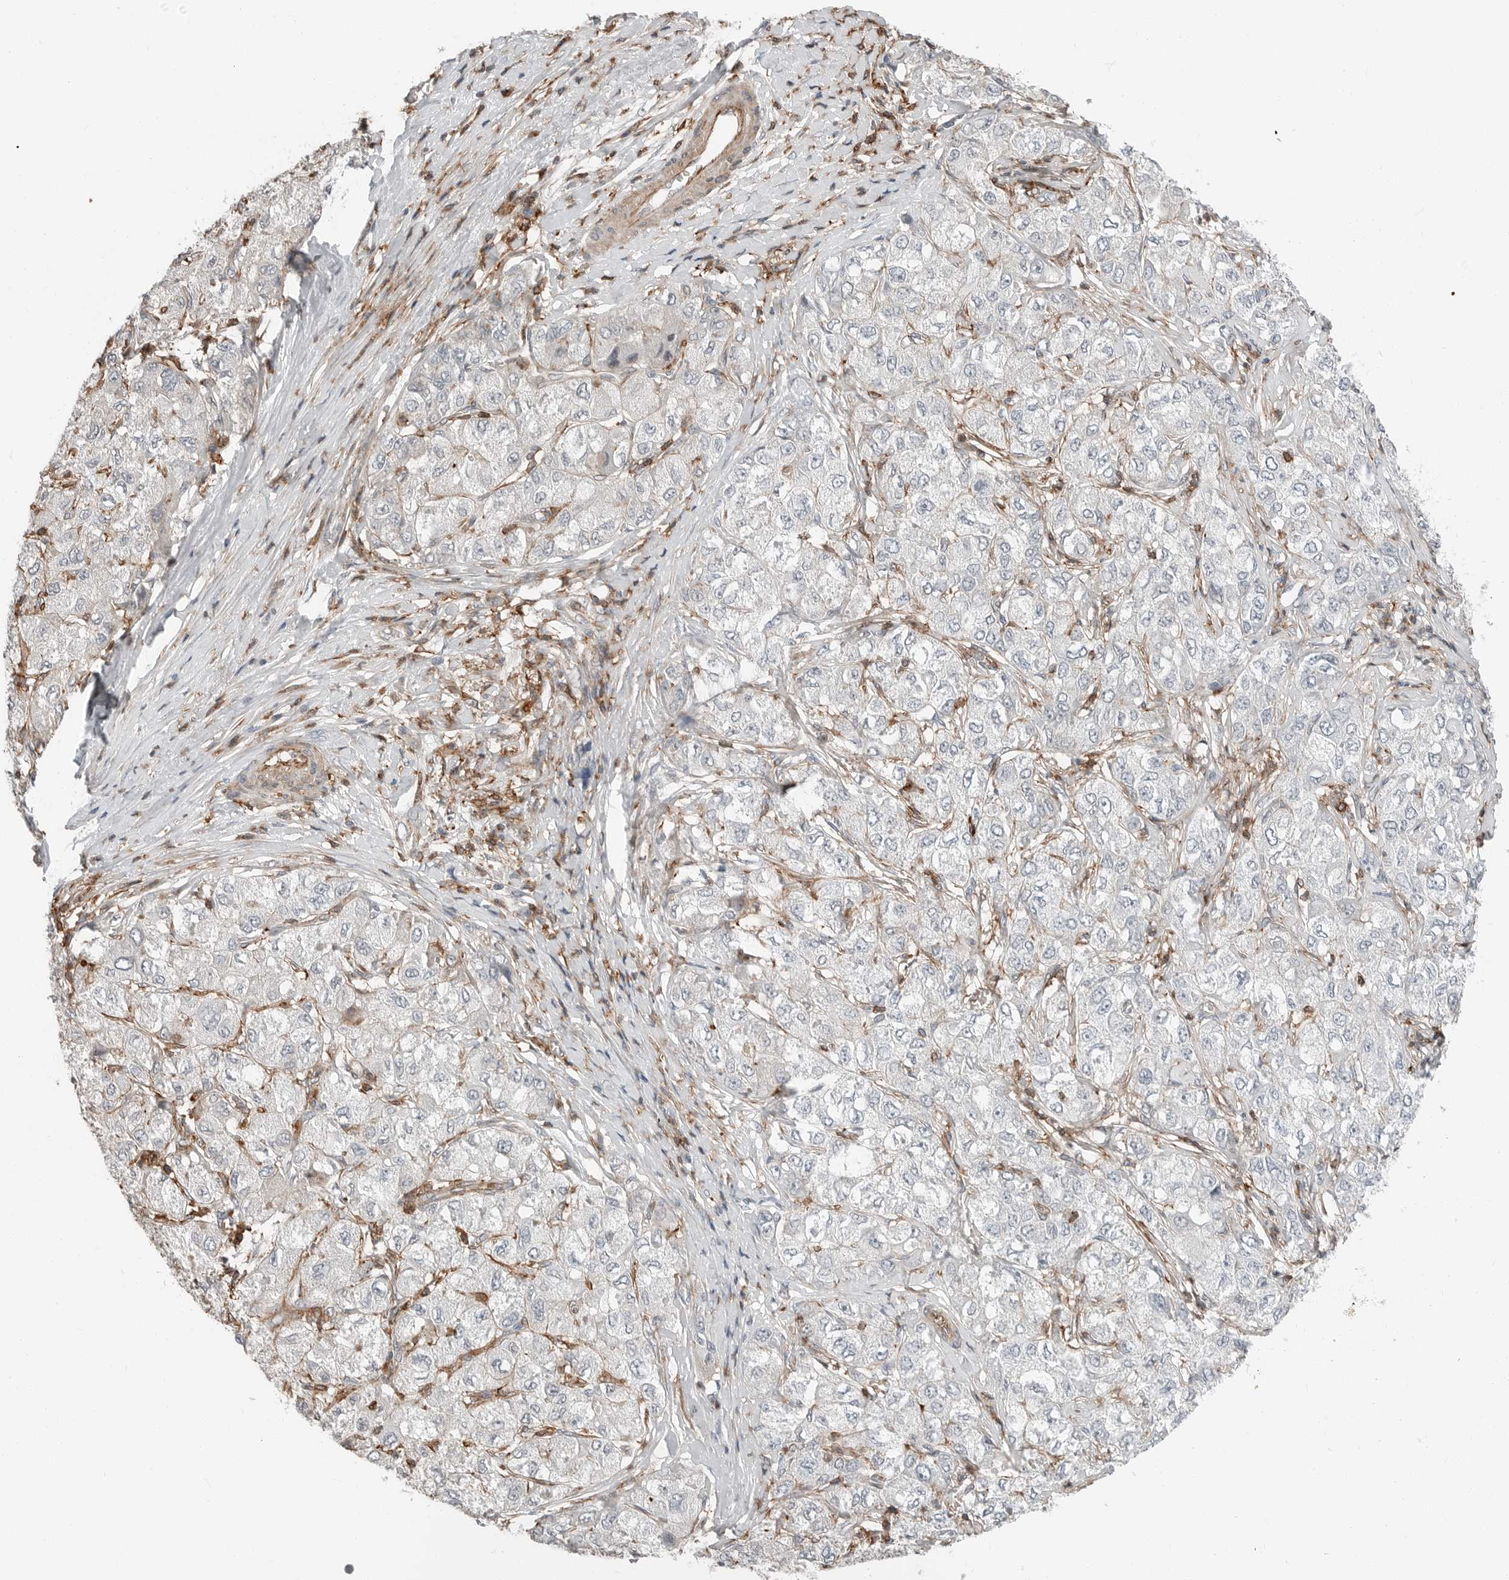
{"staining": {"intensity": "moderate", "quantity": "<25%", "location": "cytoplasmic/membranous"}, "tissue": "liver cancer", "cell_type": "Tumor cells", "image_type": "cancer", "snomed": [{"axis": "morphology", "description": "Carcinoma, Hepatocellular, NOS"}, {"axis": "topography", "description": "Liver"}], "caption": "IHC photomicrograph of neoplastic tissue: liver cancer stained using immunohistochemistry shows low levels of moderate protein expression localized specifically in the cytoplasmic/membranous of tumor cells, appearing as a cytoplasmic/membranous brown color.", "gene": "LEFTY2", "patient": {"sex": "male", "age": 80}}